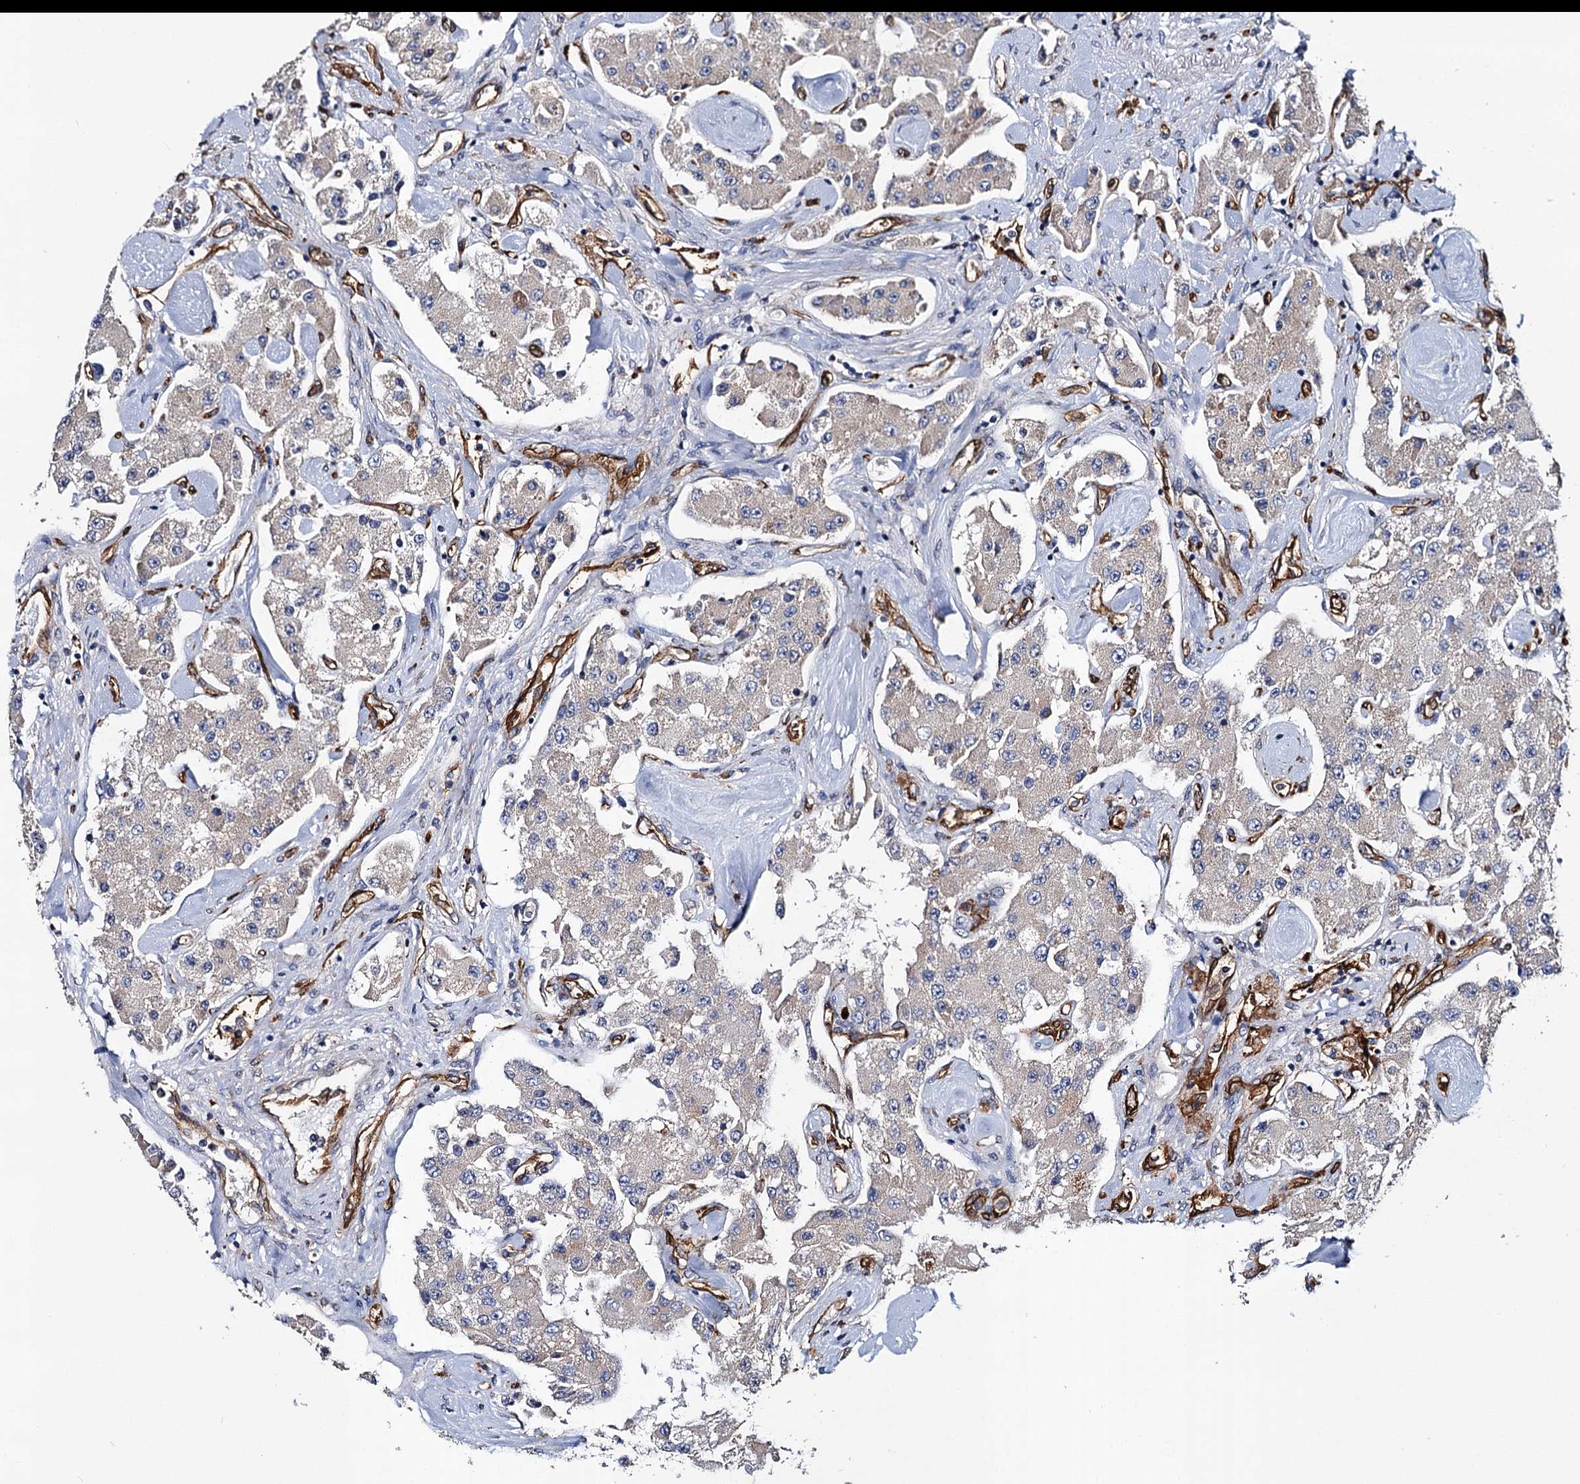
{"staining": {"intensity": "weak", "quantity": ">75%", "location": "cytoplasmic/membranous"}, "tissue": "carcinoid", "cell_type": "Tumor cells", "image_type": "cancer", "snomed": [{"axis": "morphology", "description": "Carcinoid, malignant, NOS"}, {"axis": "topography", "description": "Pancreas"}], "caption": "Tumor cells show weak cytoplasmic/membranous staining in approximately >75% of cells in carcinoid (malignant).", "gene": "CACNA1C", "patient": {"sex": "male", "age": 41}}